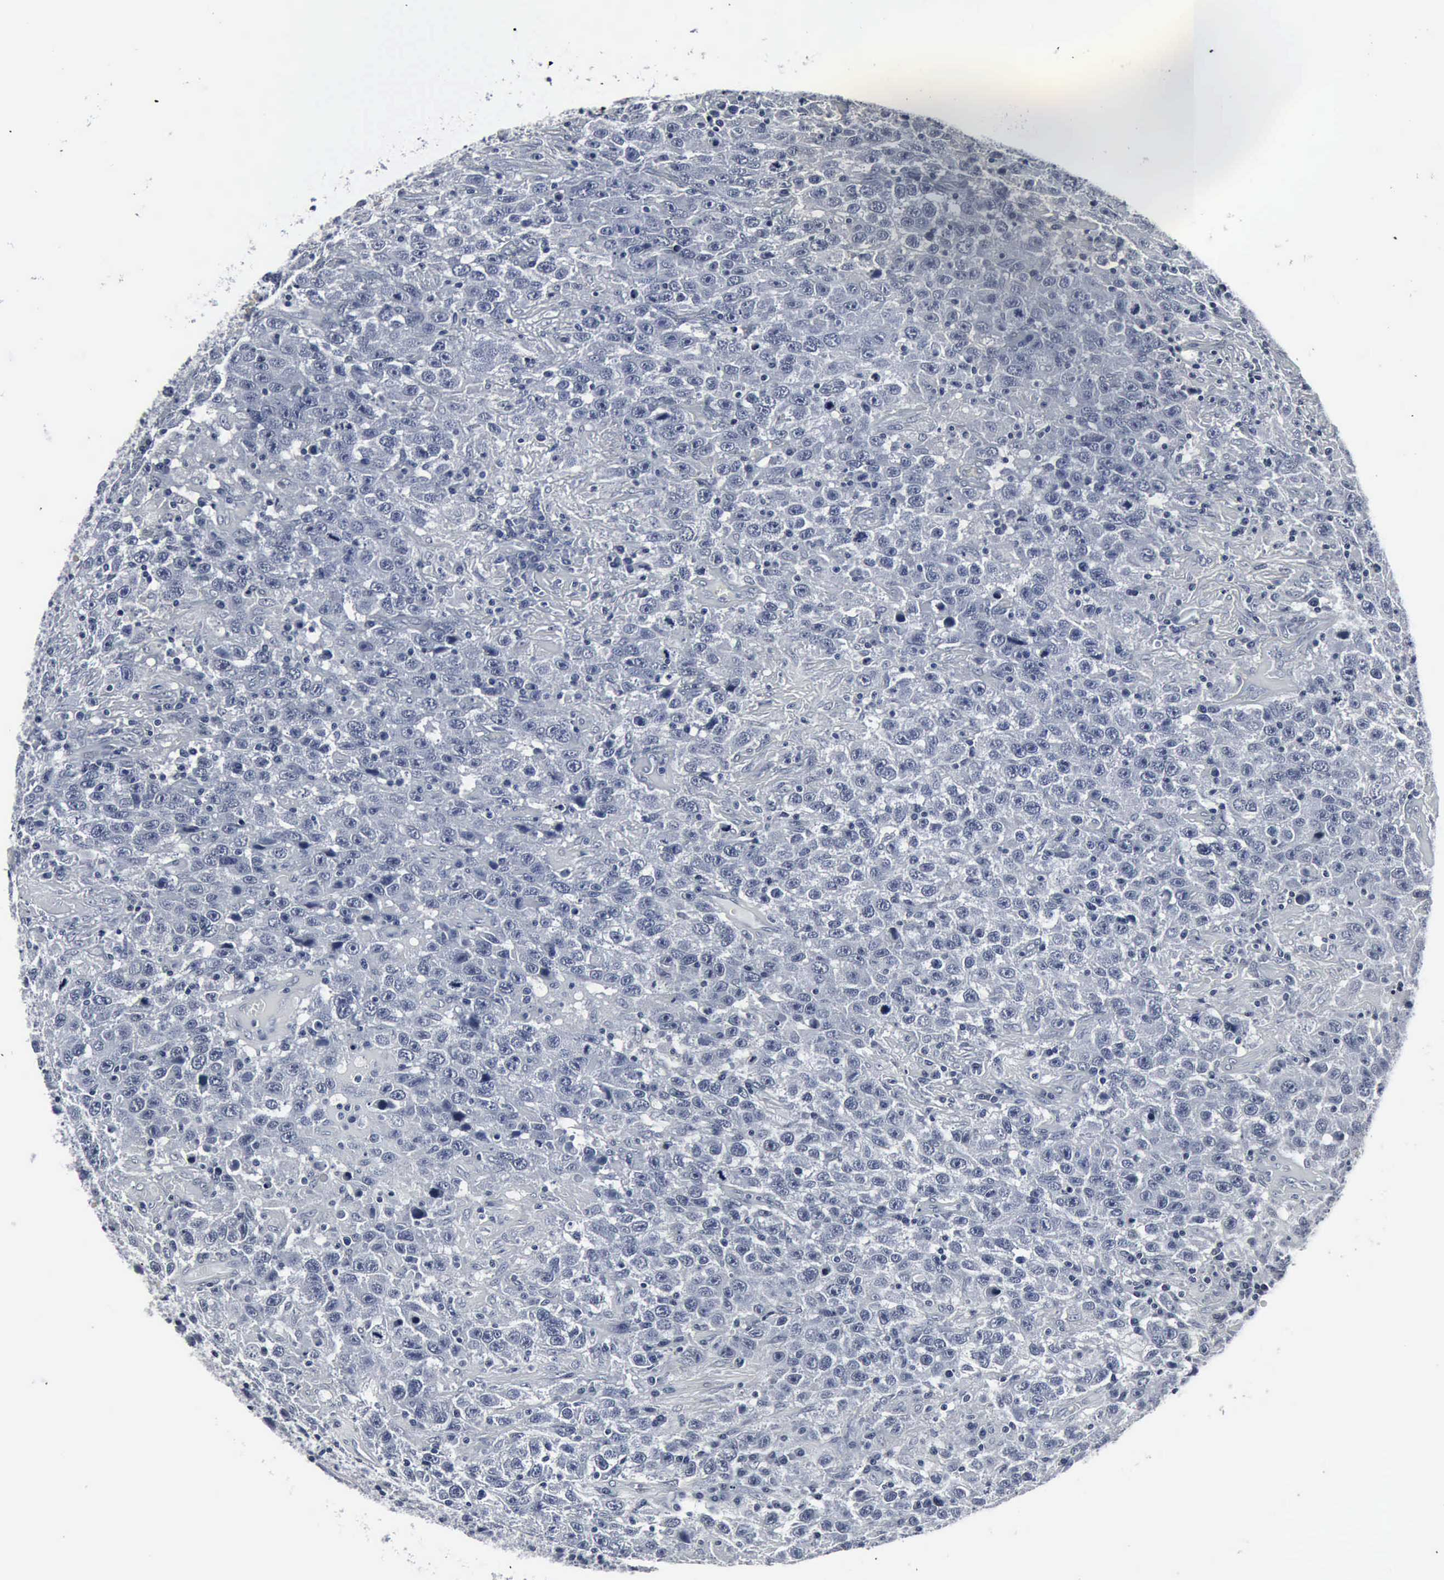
{"staining": {"intensity": "negative", "quantity": "none", "location": "none"}, "tissue": "testis cancer", "cell_type": "Tumor cells", "image_type": "cancer", "snomed": [{"axis": "morphology", "description": "Seminoma, NOS"}, {"axis": "topography", "description": "Testis"}], "caption": "An immunohistochemistry histopathology image of testis cancer is shown. There is no staining in tumor cells of testis cancer.", "gene": "SNAP25", "patient": {"sex": "male", "age": 41}}